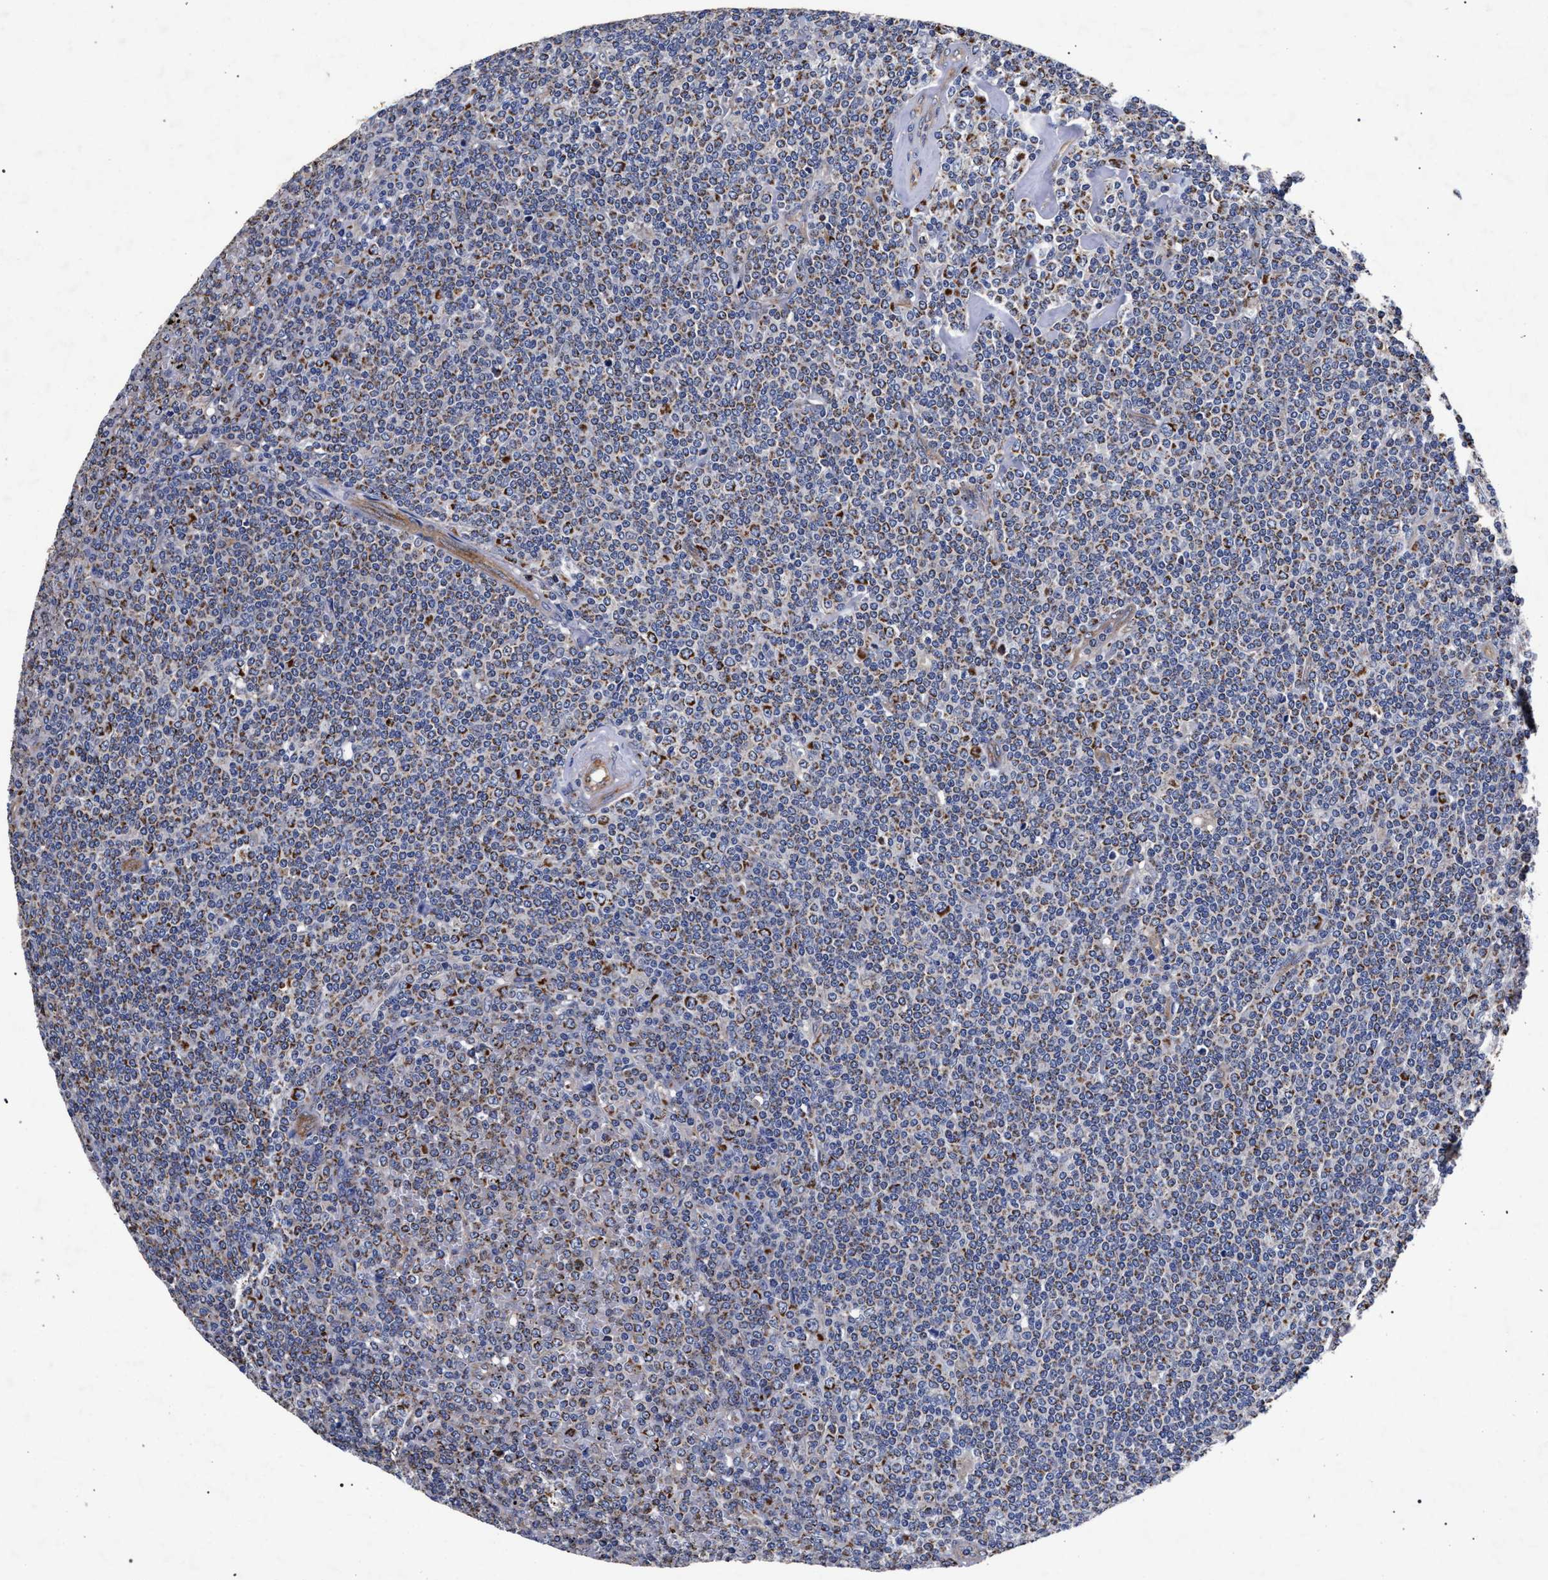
{"staining": {"intensity": "moderate", "quantity": "25%-75%", "location": "cytoplasmic/membranous"}, "tissue": "lymphoma", "cell_type": "Tumor cells", "image_type": "cancer", "snomed": [{"axis": "morphology", "description": "Malignant lymphoma, non-Hodgkin's type, Low grade"}, {"axis": "topography", "description": "Spleen"}], "caption": "The micrograph exhibits immunohistochemical staining of lymphoma. There is moderate cytoplasmic/membranous staining is present in about 25%-75% of tumor cells. (DAB (3,3'-diaminobenzidine) IHC with brightfield microscopy, high magnification).", "gene": "CFAP95", "patient": {"sex": "female", "age": 19}}